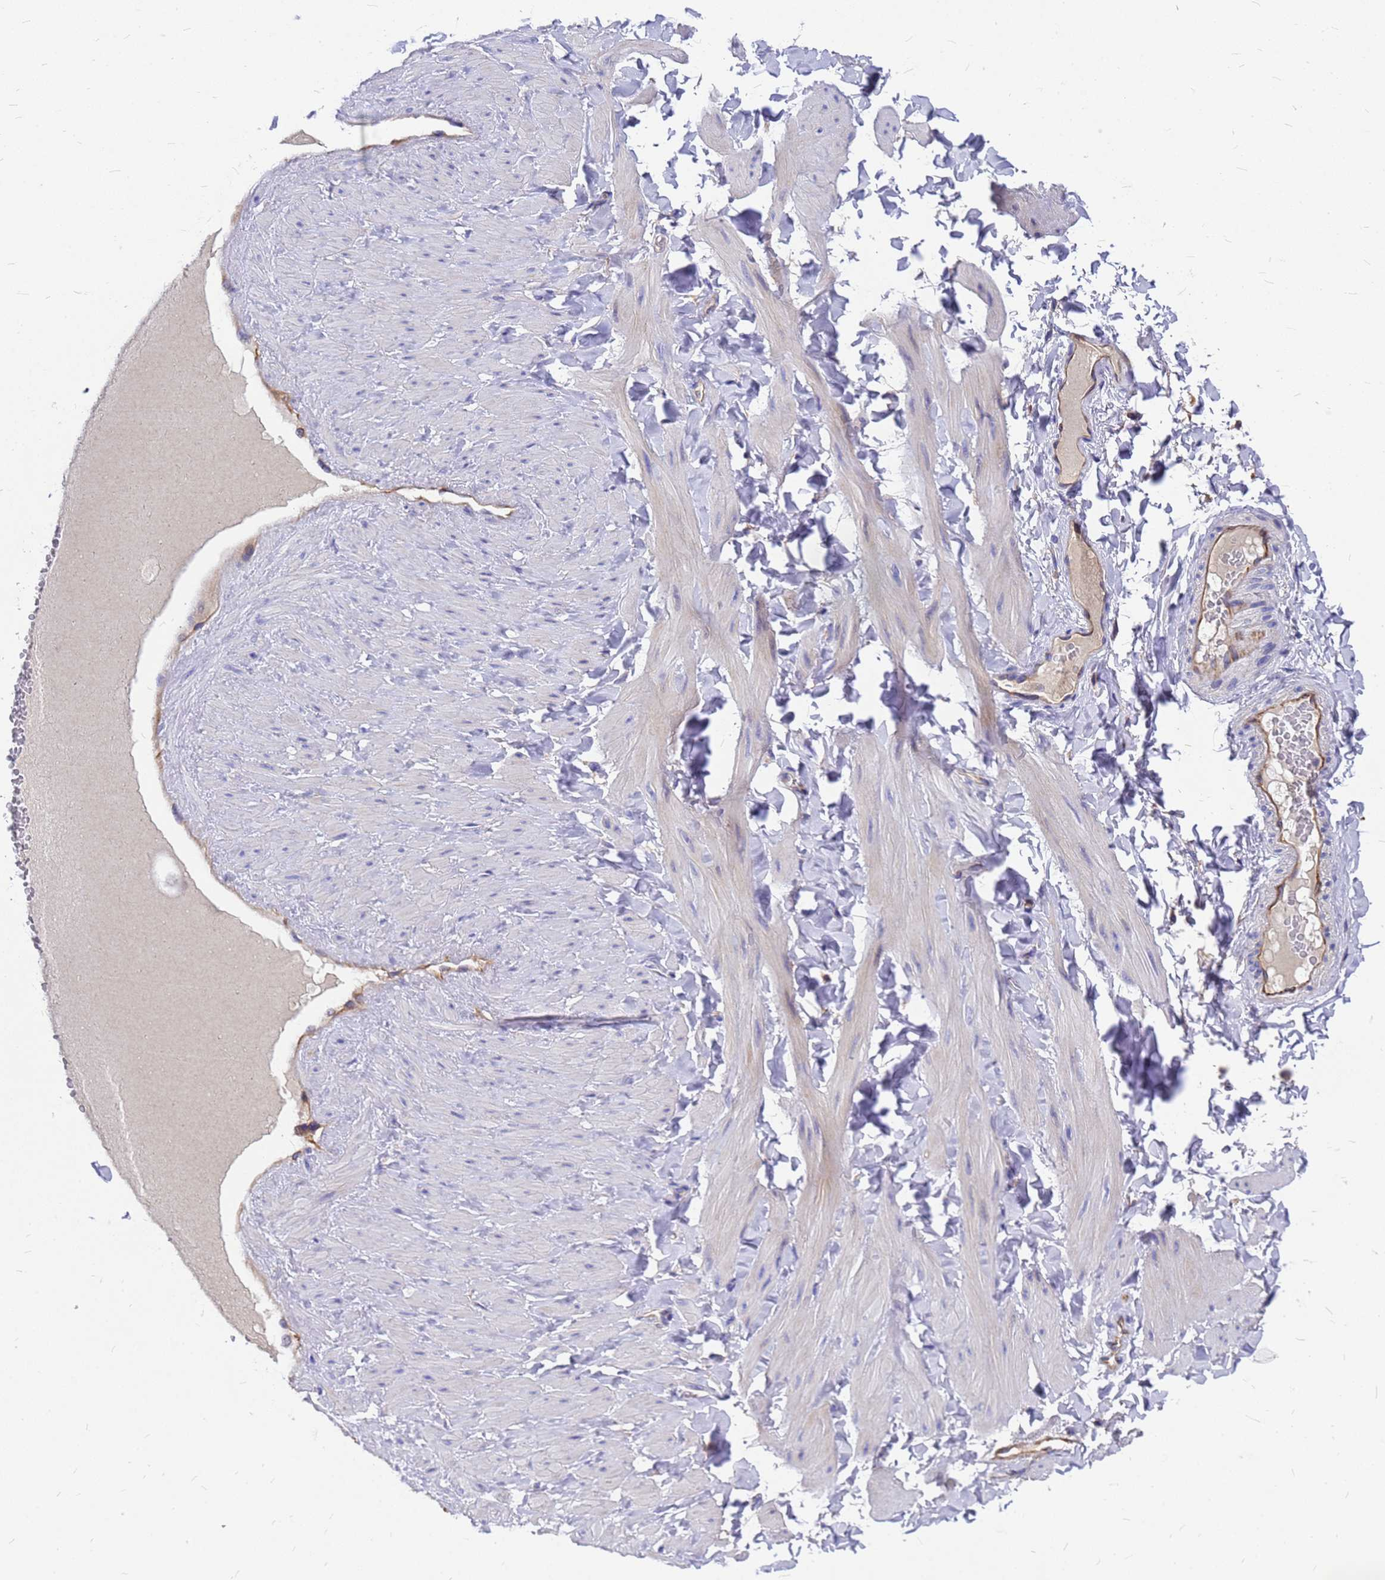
{"staining": {"intensity": "negative", "quantity": "none", "location": "none"}, "tissue": "adipose tissue", "cell_type": "Adipocytes", "image_type": "normal", "snomed": [{"axis": "morphology", "description": "Normal tissue, NOS"}, {"axis": "topography", "description": "Adipose tissue"}, {"axis": "topography", "description": "Vascular tissue"}, {"axis": "topography", "description": "Peripheral nerve tissue"}], "caption": "Immunohistochemistry (IHC) image of benign adipose tissue stained for a protein (brown), which shows no positivity in adipocytes.", "gene": "FBXW5", "patient": {"sex": "male", "age": 25}}